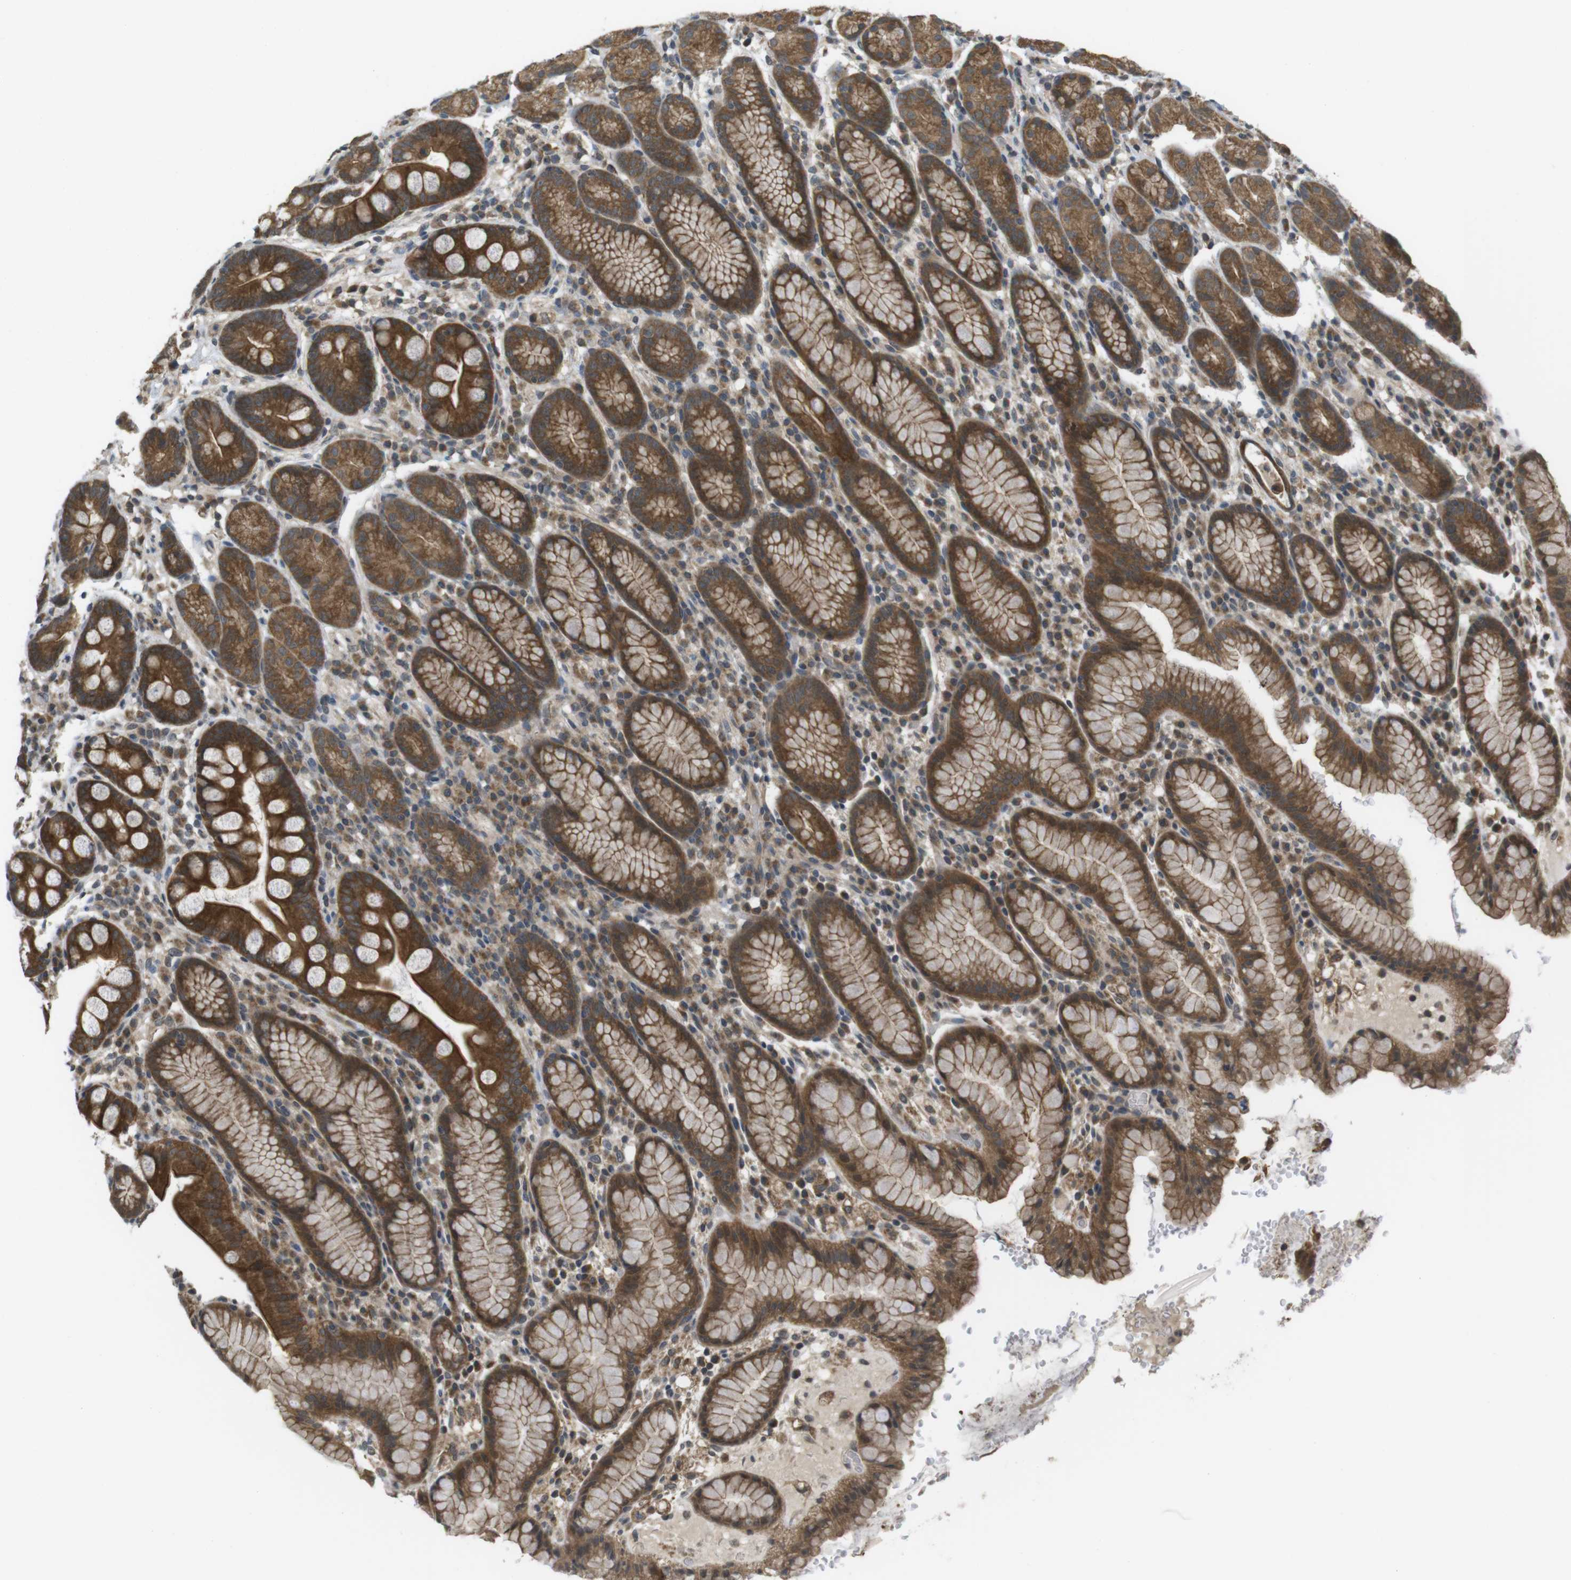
{"staining": {"intensity": "moderate", "quantity": ">75%", "location": "cytoplasmic/membranous"}, "tissue": "stomach", "cell_type": "Glandular cells", "image_type": "normal", "snomed": [{"axis": "morphology", "description": "Normal tissue, NOS"}, {"axis": "topography", "description": "Stomach, lower"}], "caption": "Human stomach stained for a protein (brown) reveals moderate cytoplasmic/membranous positive expression in approximately >75% of glandular cells.", "gene": "RNF130", "patient": {"sex": "male", "age": 52}}